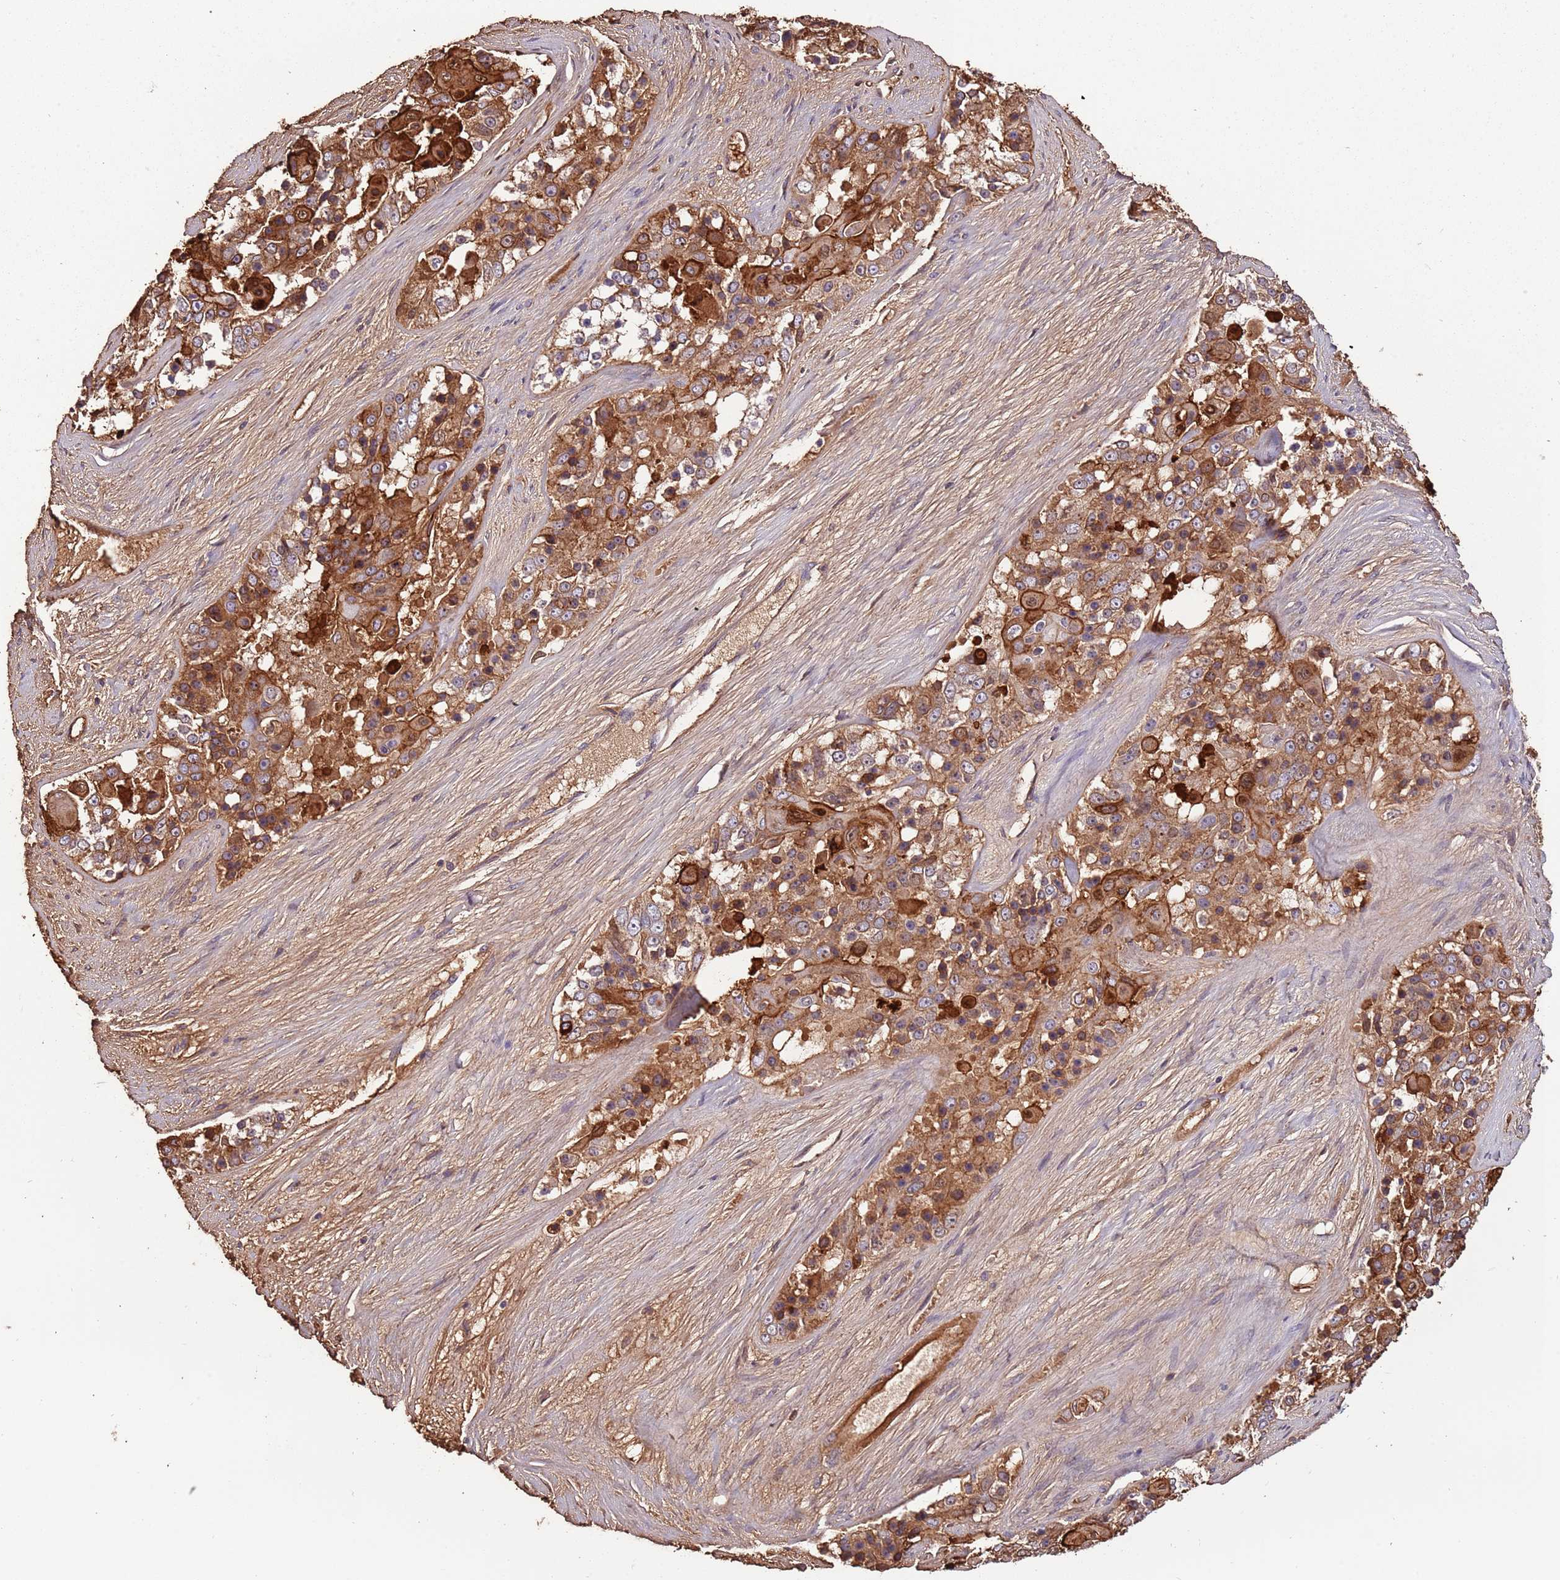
{"staining": {"intensity": "moderate", "quantity": ">75%", "location": "cytoplasmic/membranous"}, "tissue": "ovarian cancer", "cell_type": "Tumor cells", "image_type": "cancer", "snomed": [{"axis": "morphology", "description": "Carcinoma, endometroid"}, {"axis": "topography", "description": "Ovary"}], "caption": "Tumor cells demonstrate medium levels of moderate cytoplasmic/membranous expression in approximately >75% of cells in human ovarian endometroid carcinoma. (DAB (3,3'-diaminobenzidine) IHC with brightfield microscopy, high magnification).", "gene": "DENR", "patient": {"sex": "female", "age": 51}}